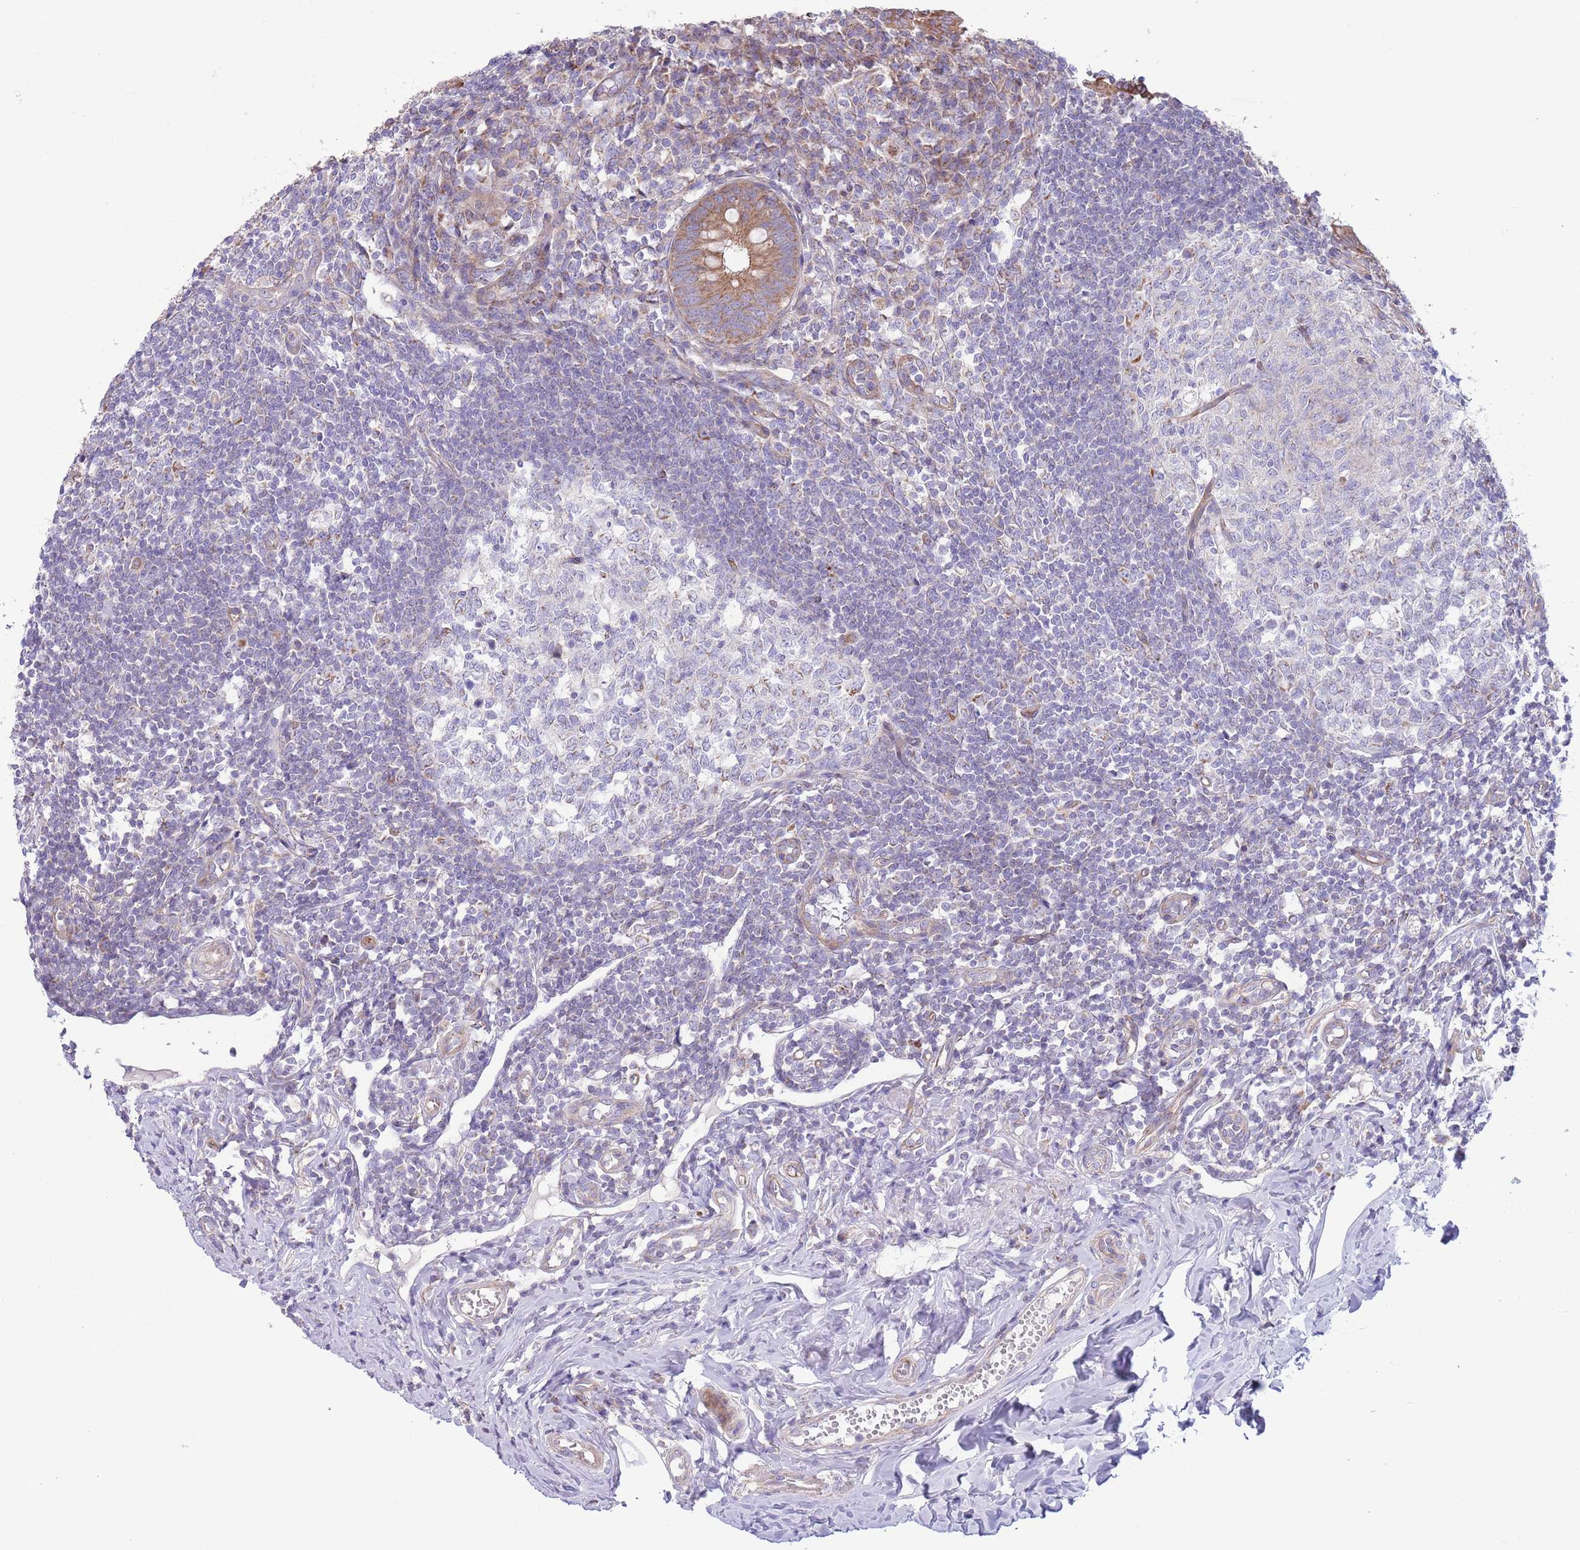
{"staining": {"intensity": "moderate", "quantity": ">75%", "location": "cytoplasmic/membranous"}, "tissue": "appendix", "cell_type": "Glandular cells", "image_type": "normal", "snomed": [{"axis": "morphology", "description": "Normal tissue, NOS"}, {"axis": "topography", "description": "Appendix"}], "caption": "High-power microscopy captured an immunohistochemistry (IHC) histopathology image of normal appendix, revealing moderate cytoplasmic/membranous expression in about >75% of glandular cells.", "gene": "TOMM5", "patient": {"sex": "female", "age": 33}}